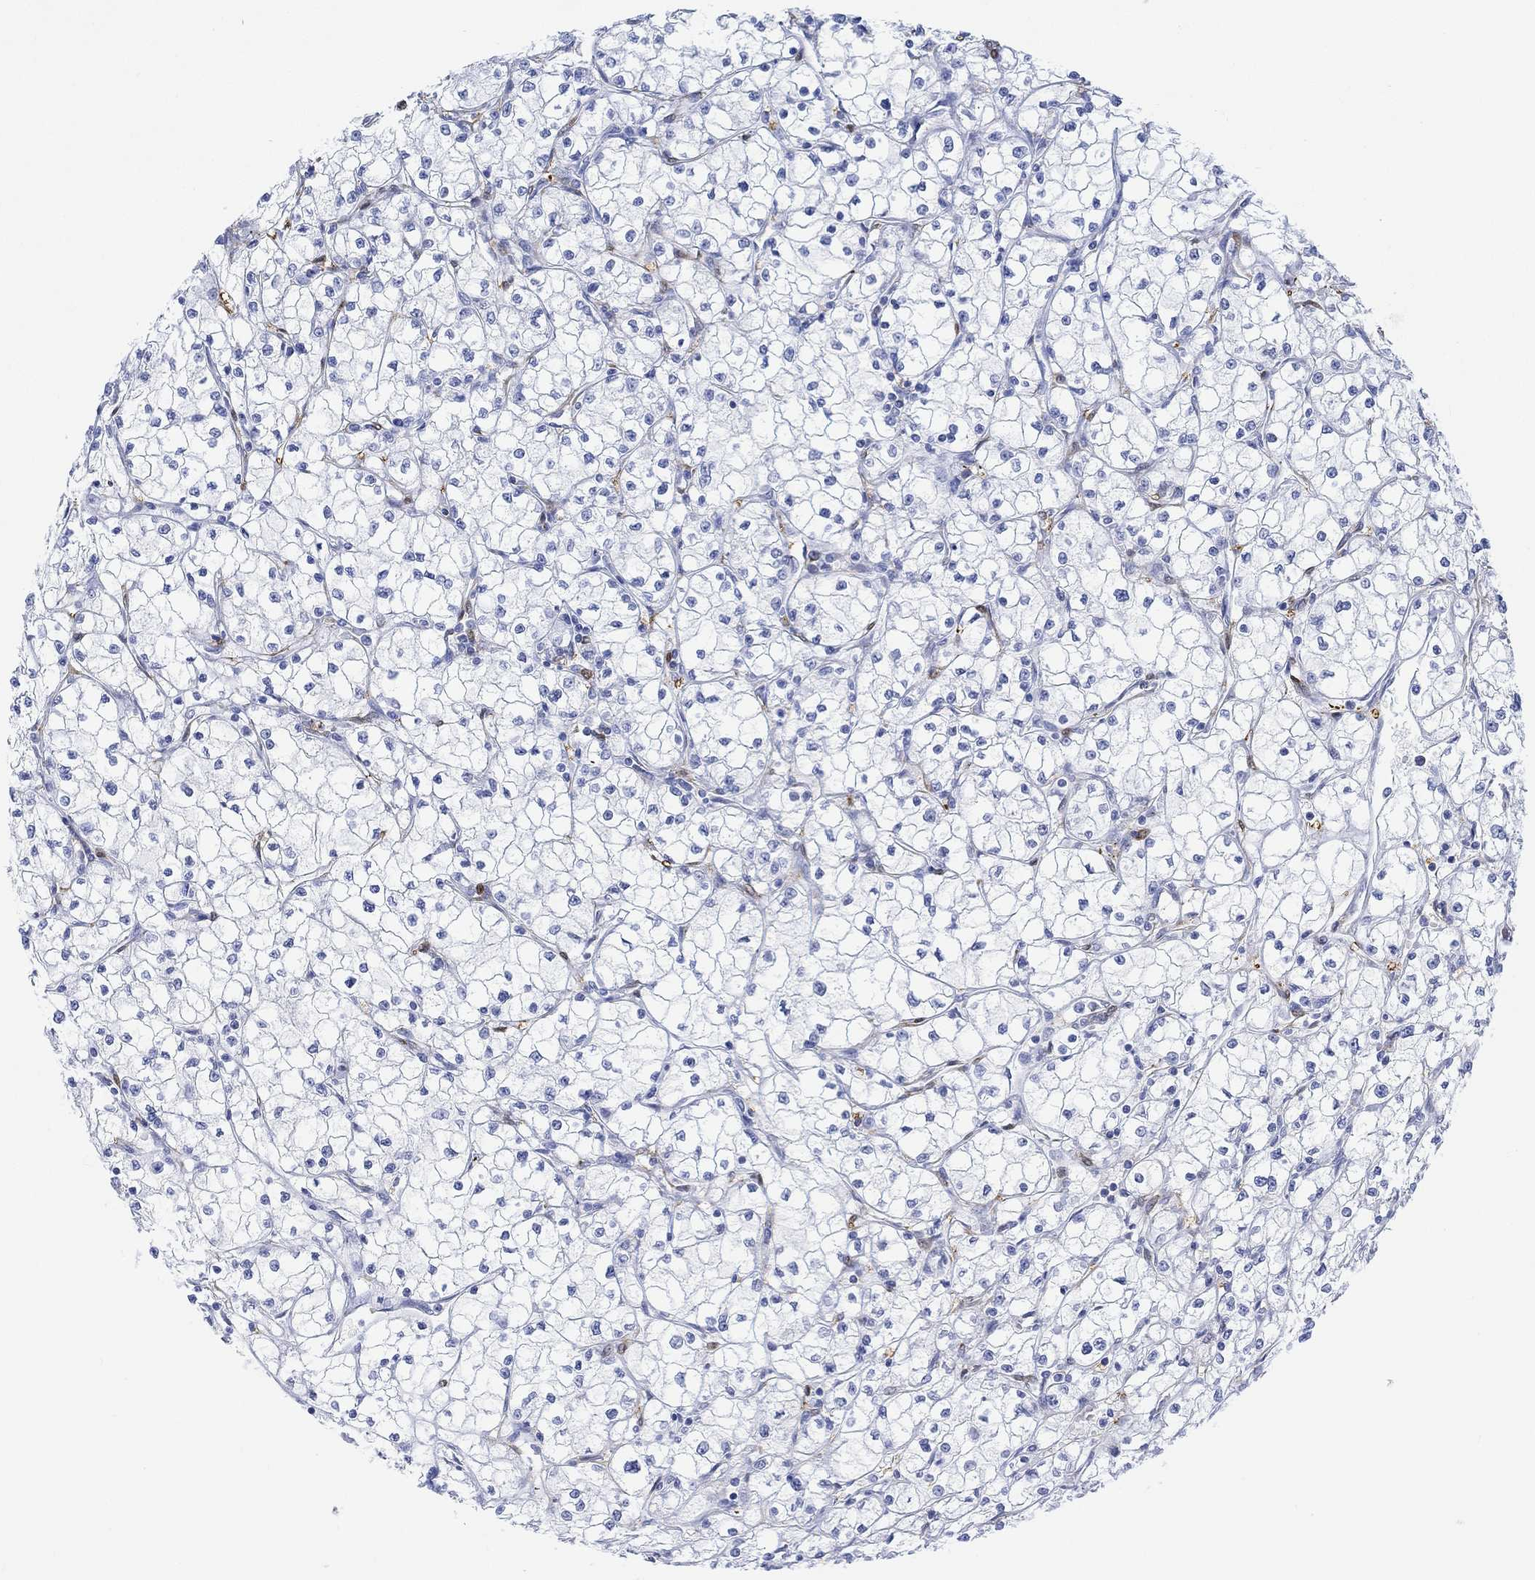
{"staining": {"intensity": "negative", "quantity": "none", "location": "none"}, "tissue": "renal cancer", "cell_type": "Tumor cells", "image_type": "cancer", "snomed": [{"axis": "morphology", "description": "Adenocarcinoma, NOS"}, {"axis": "topography", "description": "Kidney"}], "caption": "Immunohistochemical staining of renal adenocarcinoma exhibits no significant positivity in tumor cells.", "gene": "TPPP3", "patient": {"sex": "male", "age": 67}}